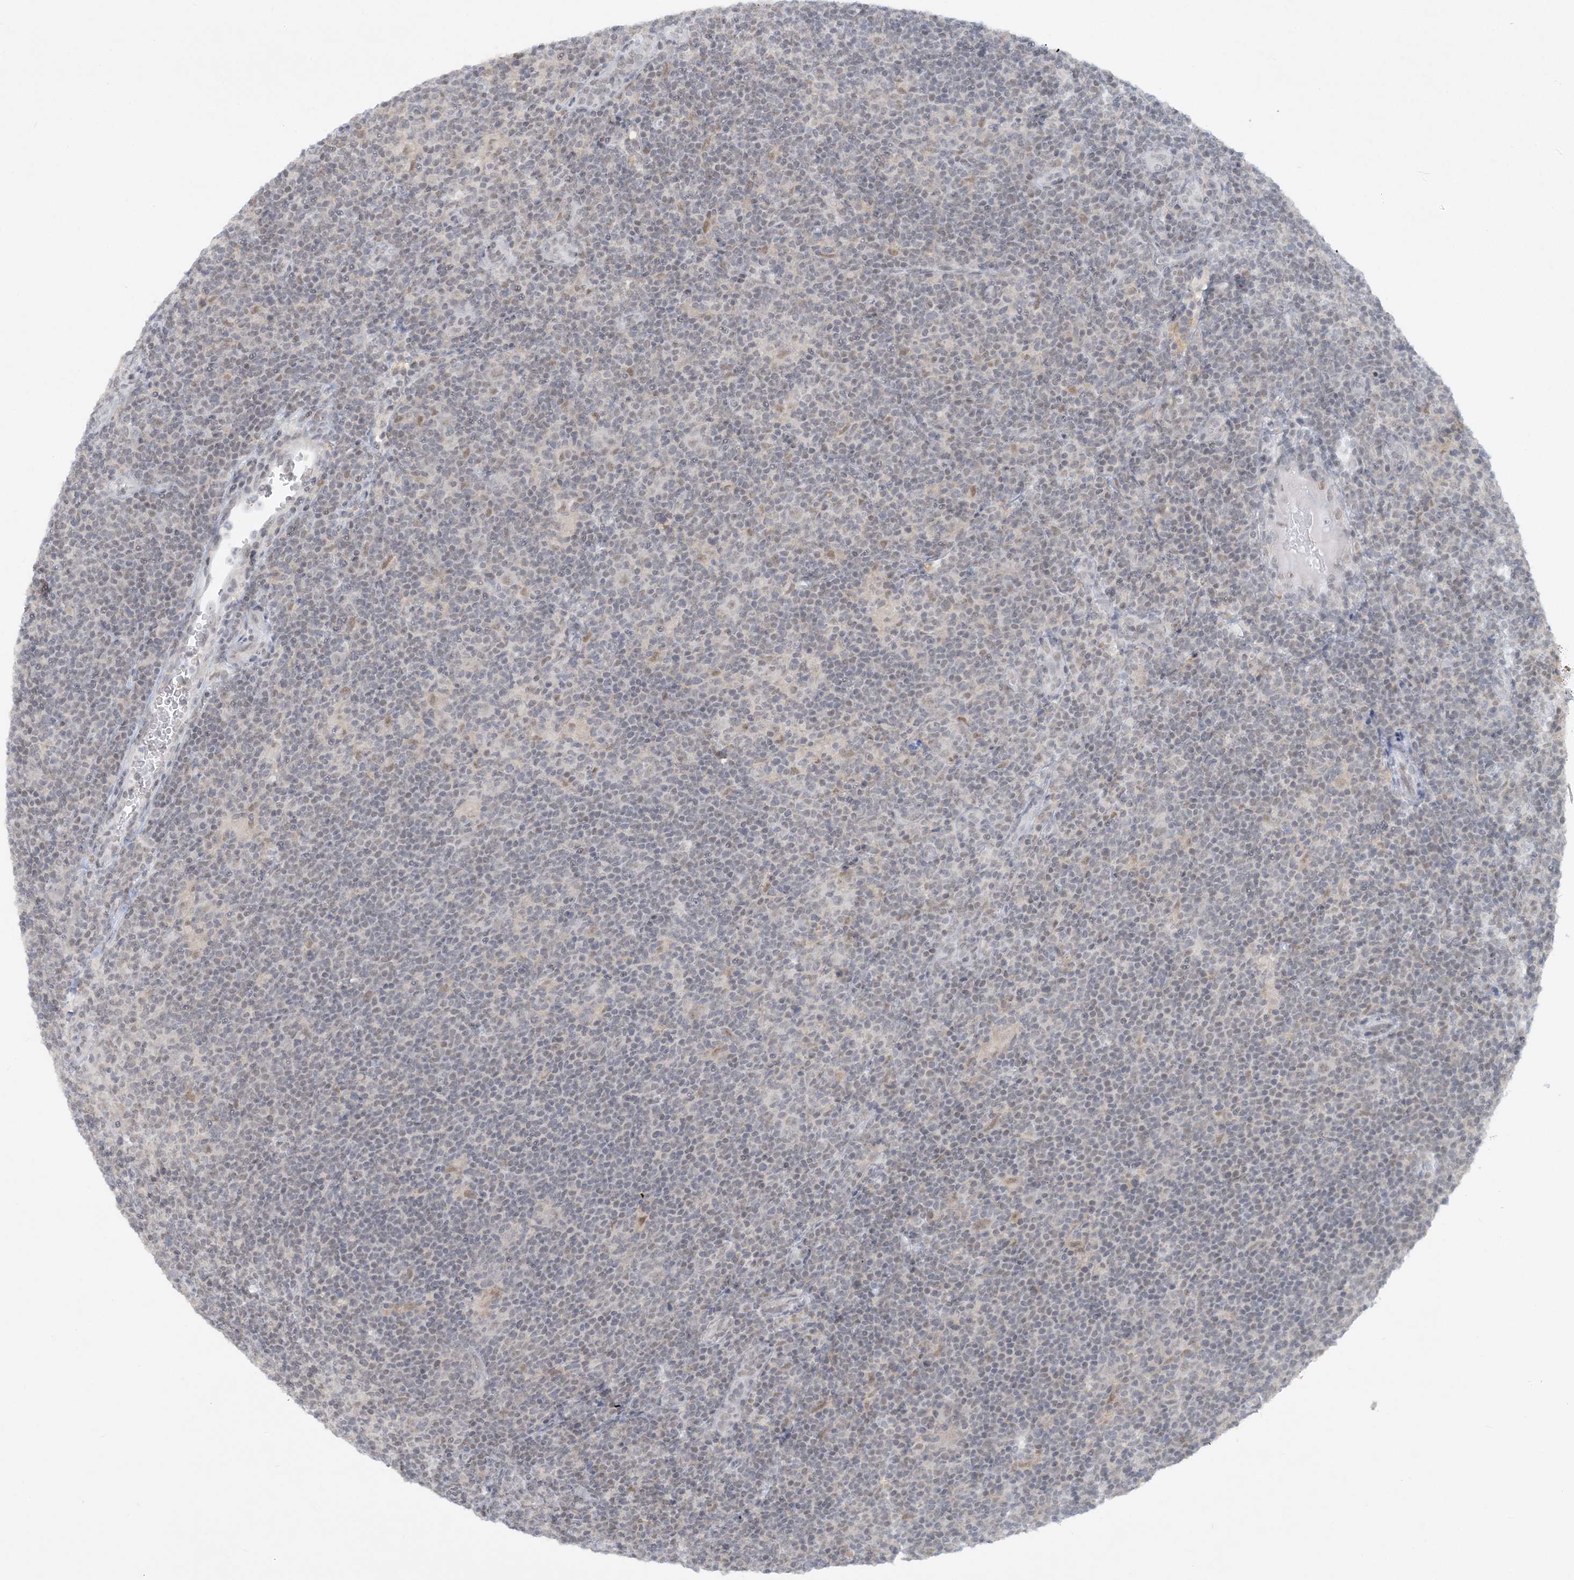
{"staining": {"intensity": "weak", "quantity": "<25%", "location": "nuclear"}, "tissue": "lymphoma", "cell_type": "Tumor cells", "image_type": "cancer", "snomed": [{"axis": "morphology", "description": "Hodgkin's disease, NOS"}, {"axis": "topography", "description": "Lymph node"}], "caption": "Immunohistochemistry of human Hodgkin's disease displays no positivity in tumor cells.", "gene": "KMT2D", "patient": {"sex": "female", "age": 57}}